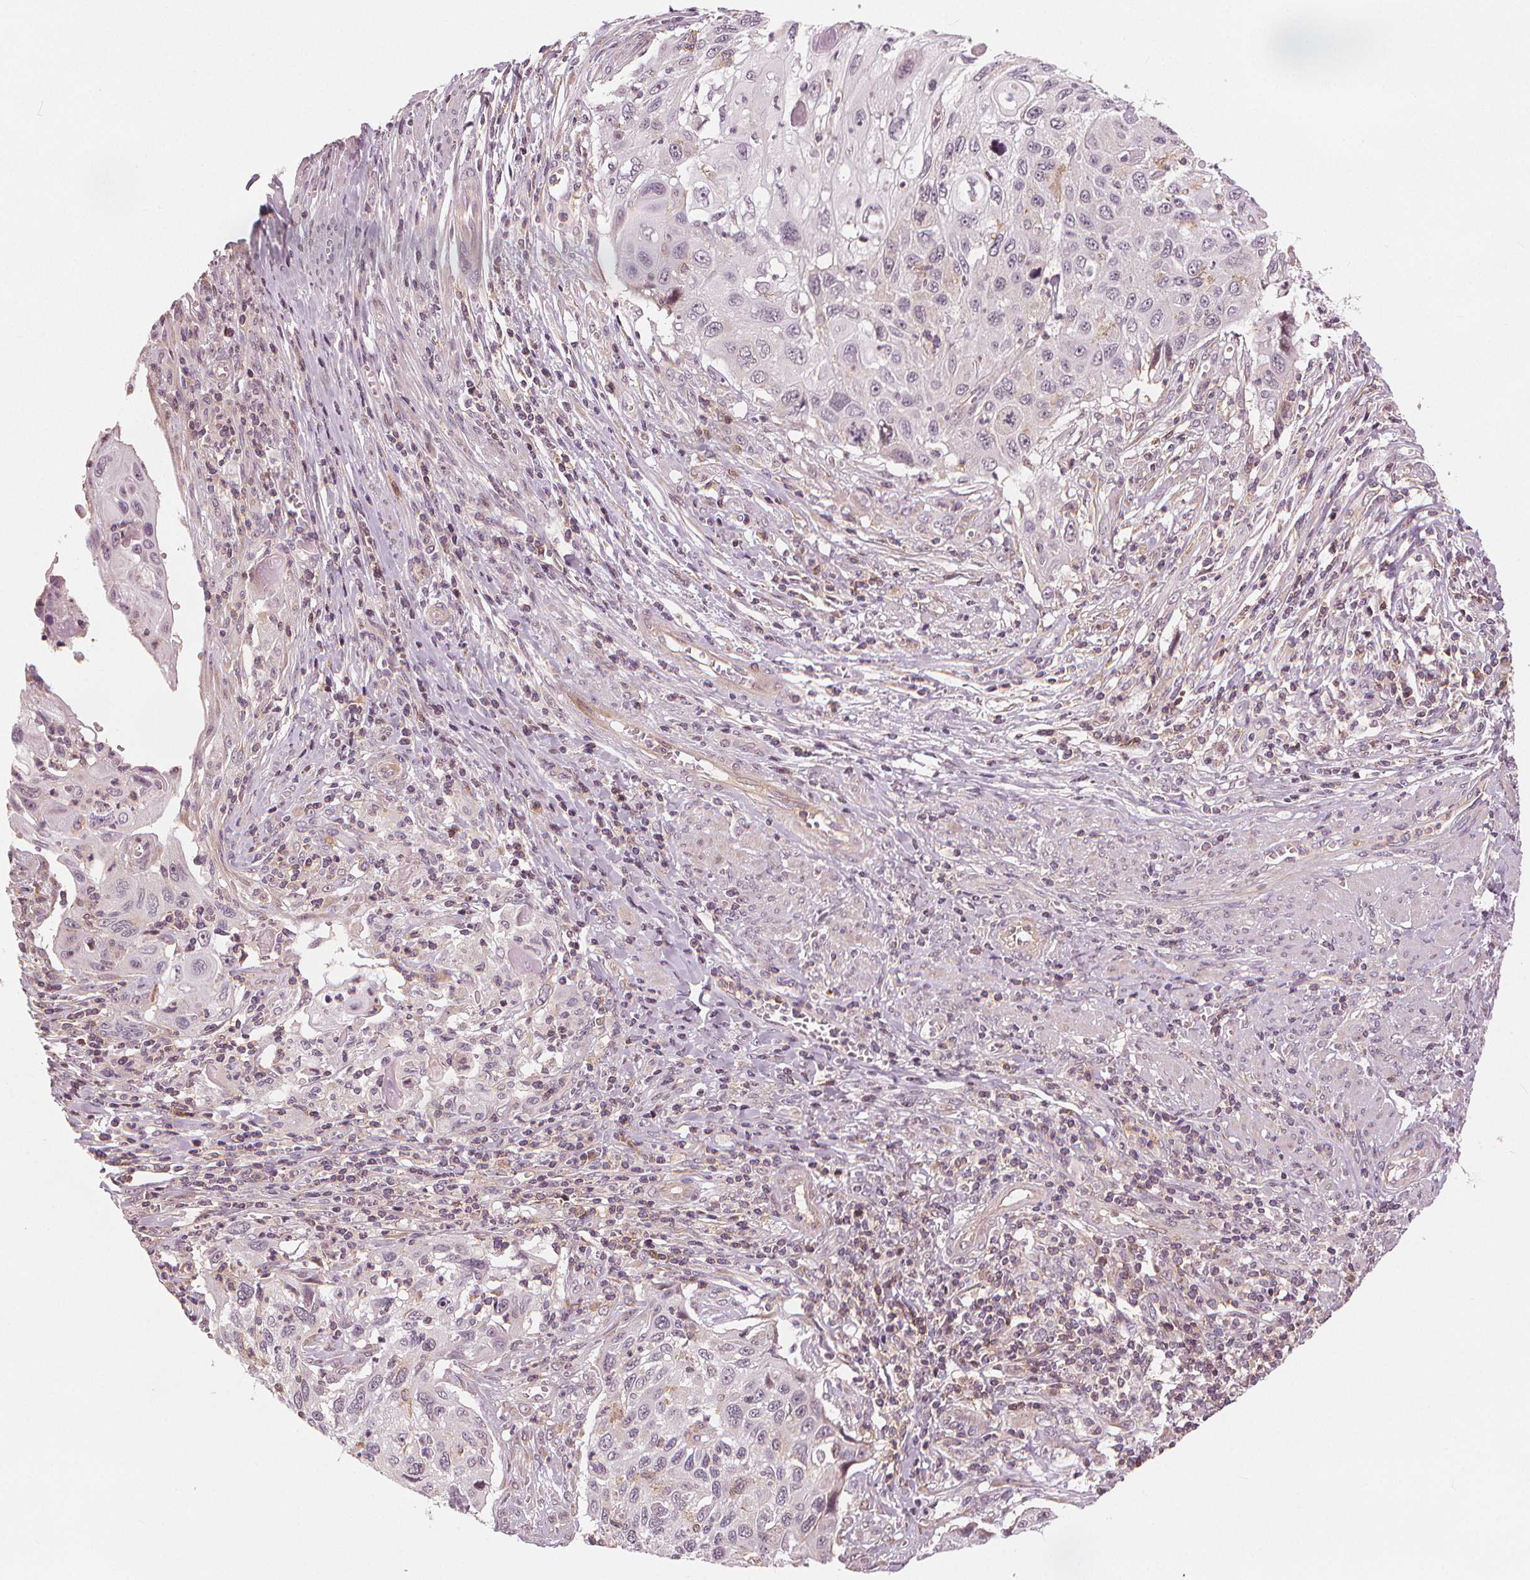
{"staining": {"intensity": "negative", "quantity": "none", "location": "none"}, "tissue": "cervical cancer", "cell_type": "Tumor cells", "image_type": "cancer", "snomed": [{"axis": "morphology", "description": "Squamous cell carcinoma, NOS"}, {"axis": "topography", "description": "Cervix"}], "caption": "Immunohistochemistry of human squamous cell carcinoma (cervical) demonstrates no expression in tumor cells.", "gene": "SLC34A1", "patient": {"sex": "female", "age": 70}}